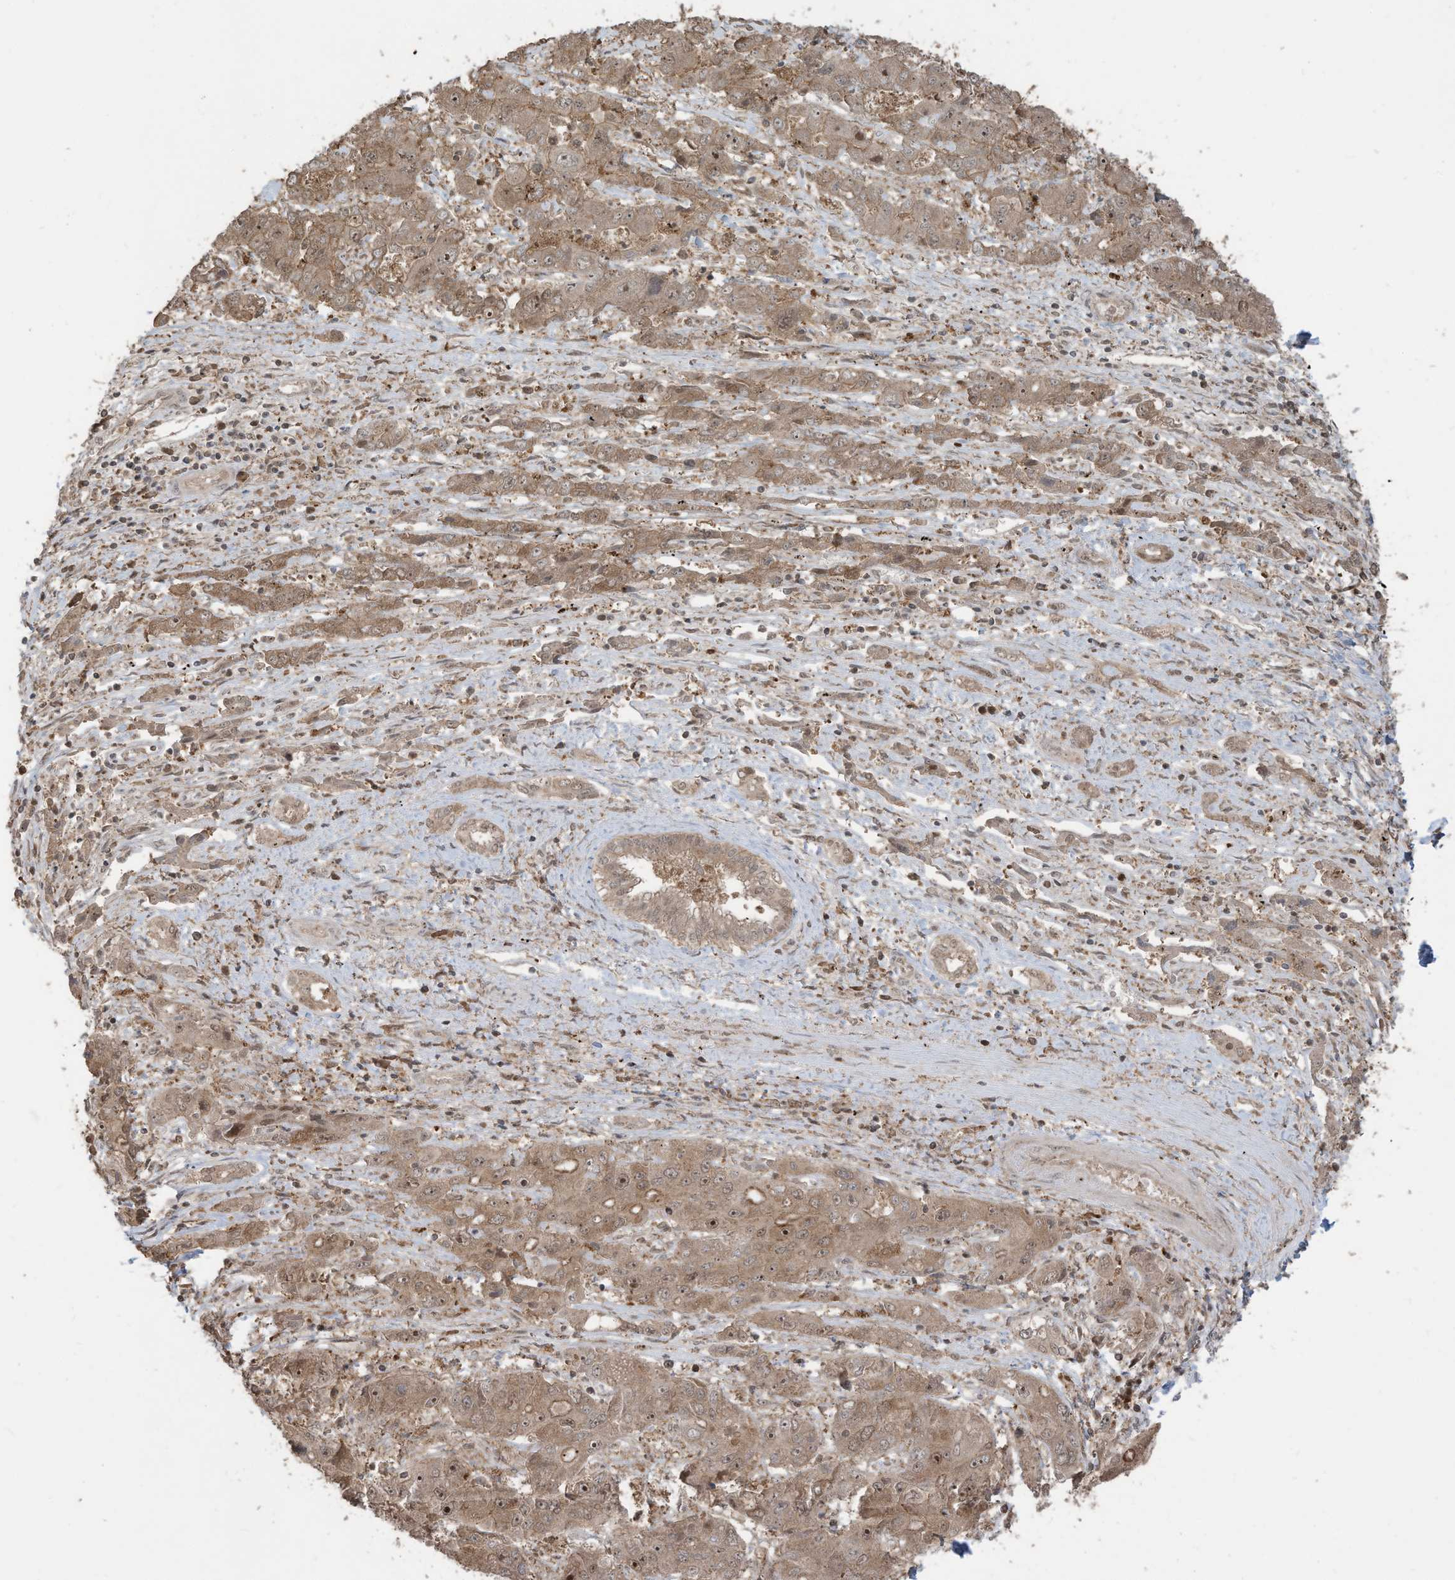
{"staining": {"intensity": "moderate", "quantity": ">75%", "location": "cytoplasmic/membranous,nuclear"}, "tissue": "liver cancer", "cell_type": "Tumor cells", "image_type": "cancer", "snomed": [{"axis": "morphology", "description": "Cholangiocarcinoma"}, {"axis": "topography", "description": "Liver"}], "caption": "This is a histology image of immunohistochemistry staining of liver cancer (cholangiocarcinoma), which shows moderate staining in the cytoplasmic/membranous and nuclear of tumor cells.", "gene": "CARF", "patient": {"sex": "male", "age": 67}}